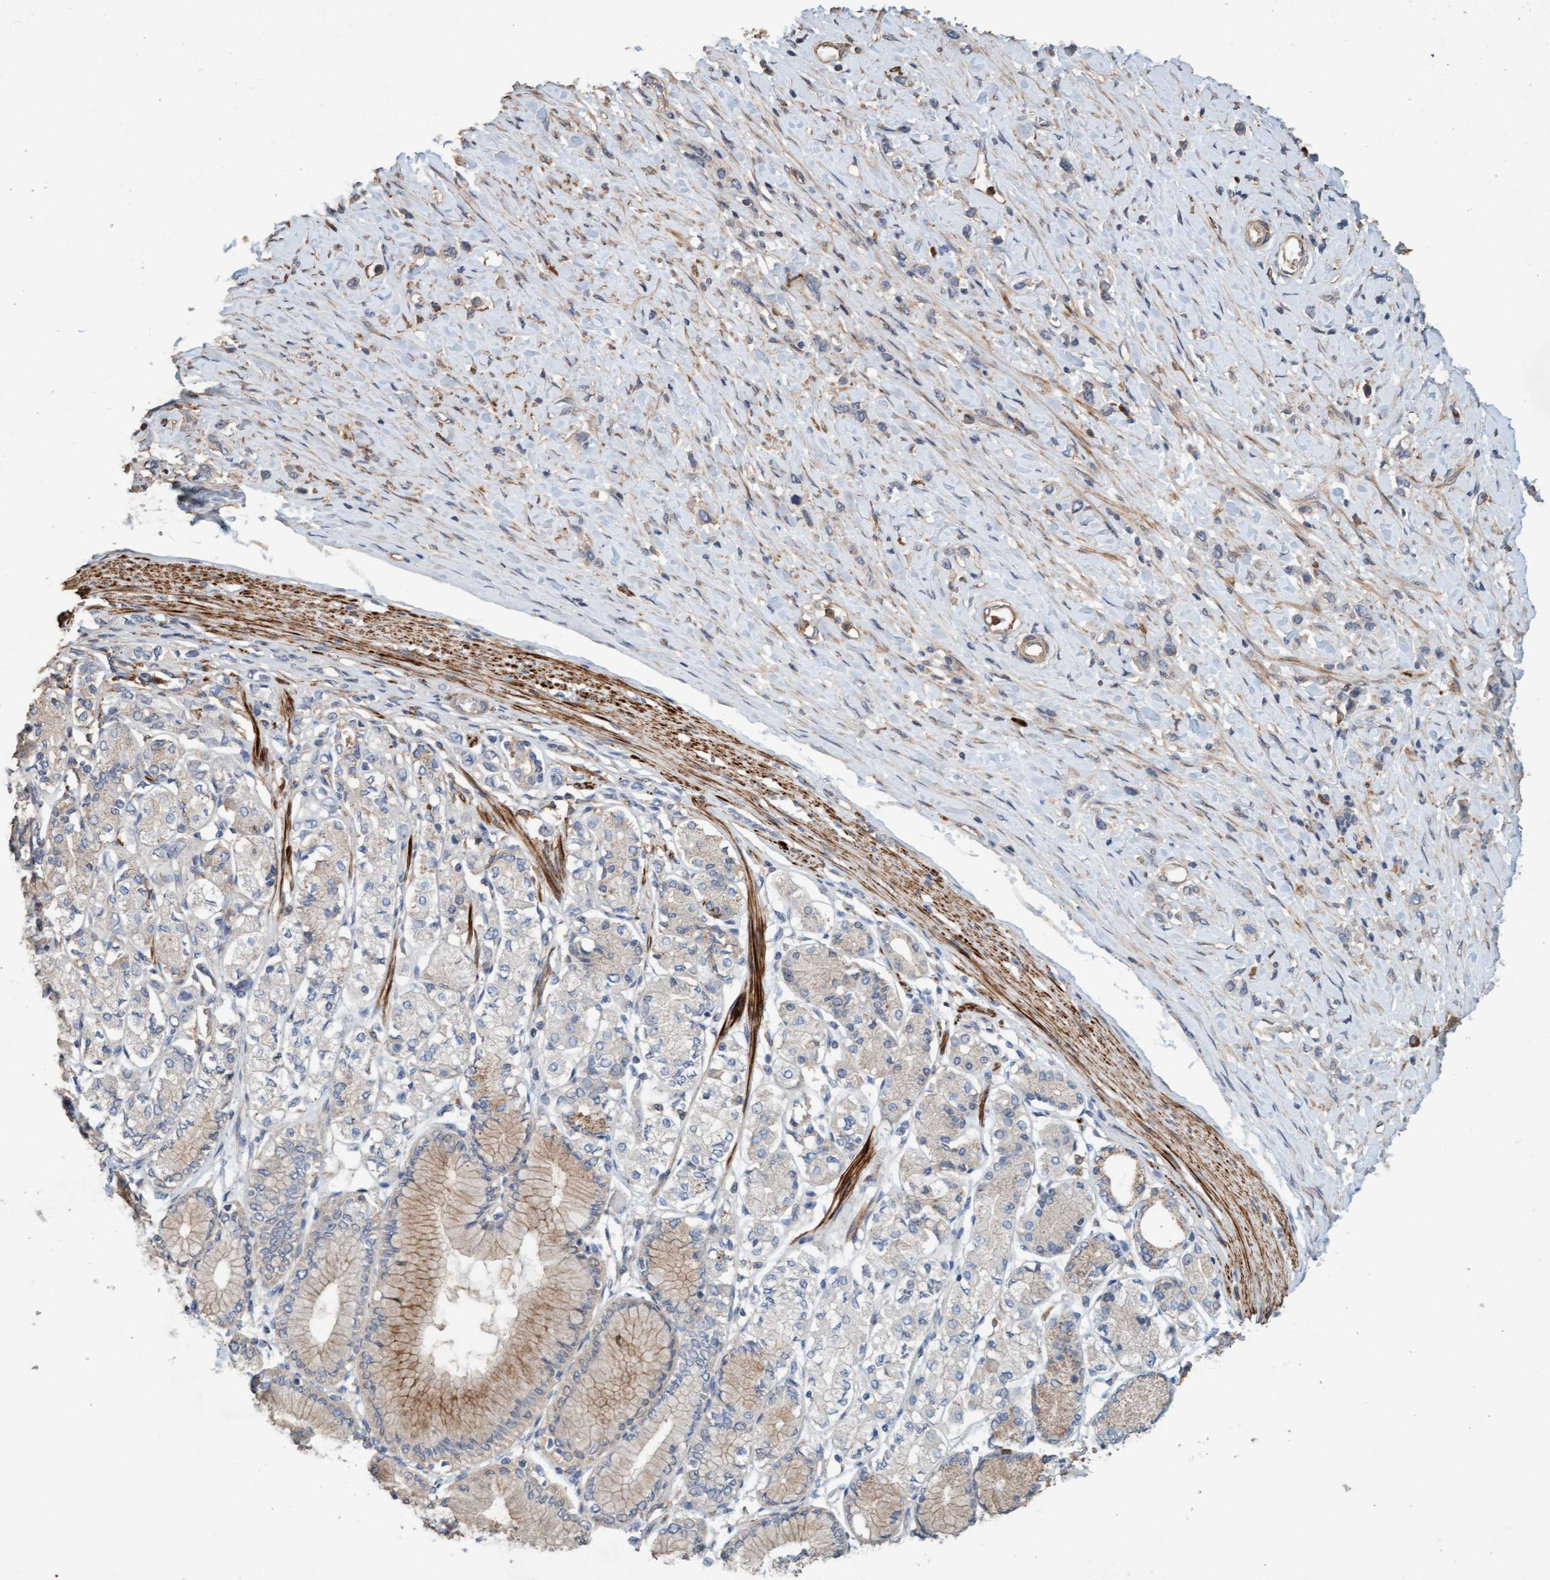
{"staining": {"intensity": "negative", "quantity": "none", "location": "none"}, "tissue": "stomach cancer", "cell_type": "Tumor cells", "image_type": "cancer", "snomed": [{"axis": "morphology", "description": "Adenocarcinoma, NOS"}, {"axis": "topography", "description": "Stomach"}], "caption": "A photomicrograph of human adenocarcinoma (stomach) is negative for staining in tumor cells. (DAB (3,3'-diaminobenzidine) immunohistochemistry with hematoxylin counter stain).", "gene": "LONRF1", "patient": {"sex": "female", "age": 65}}